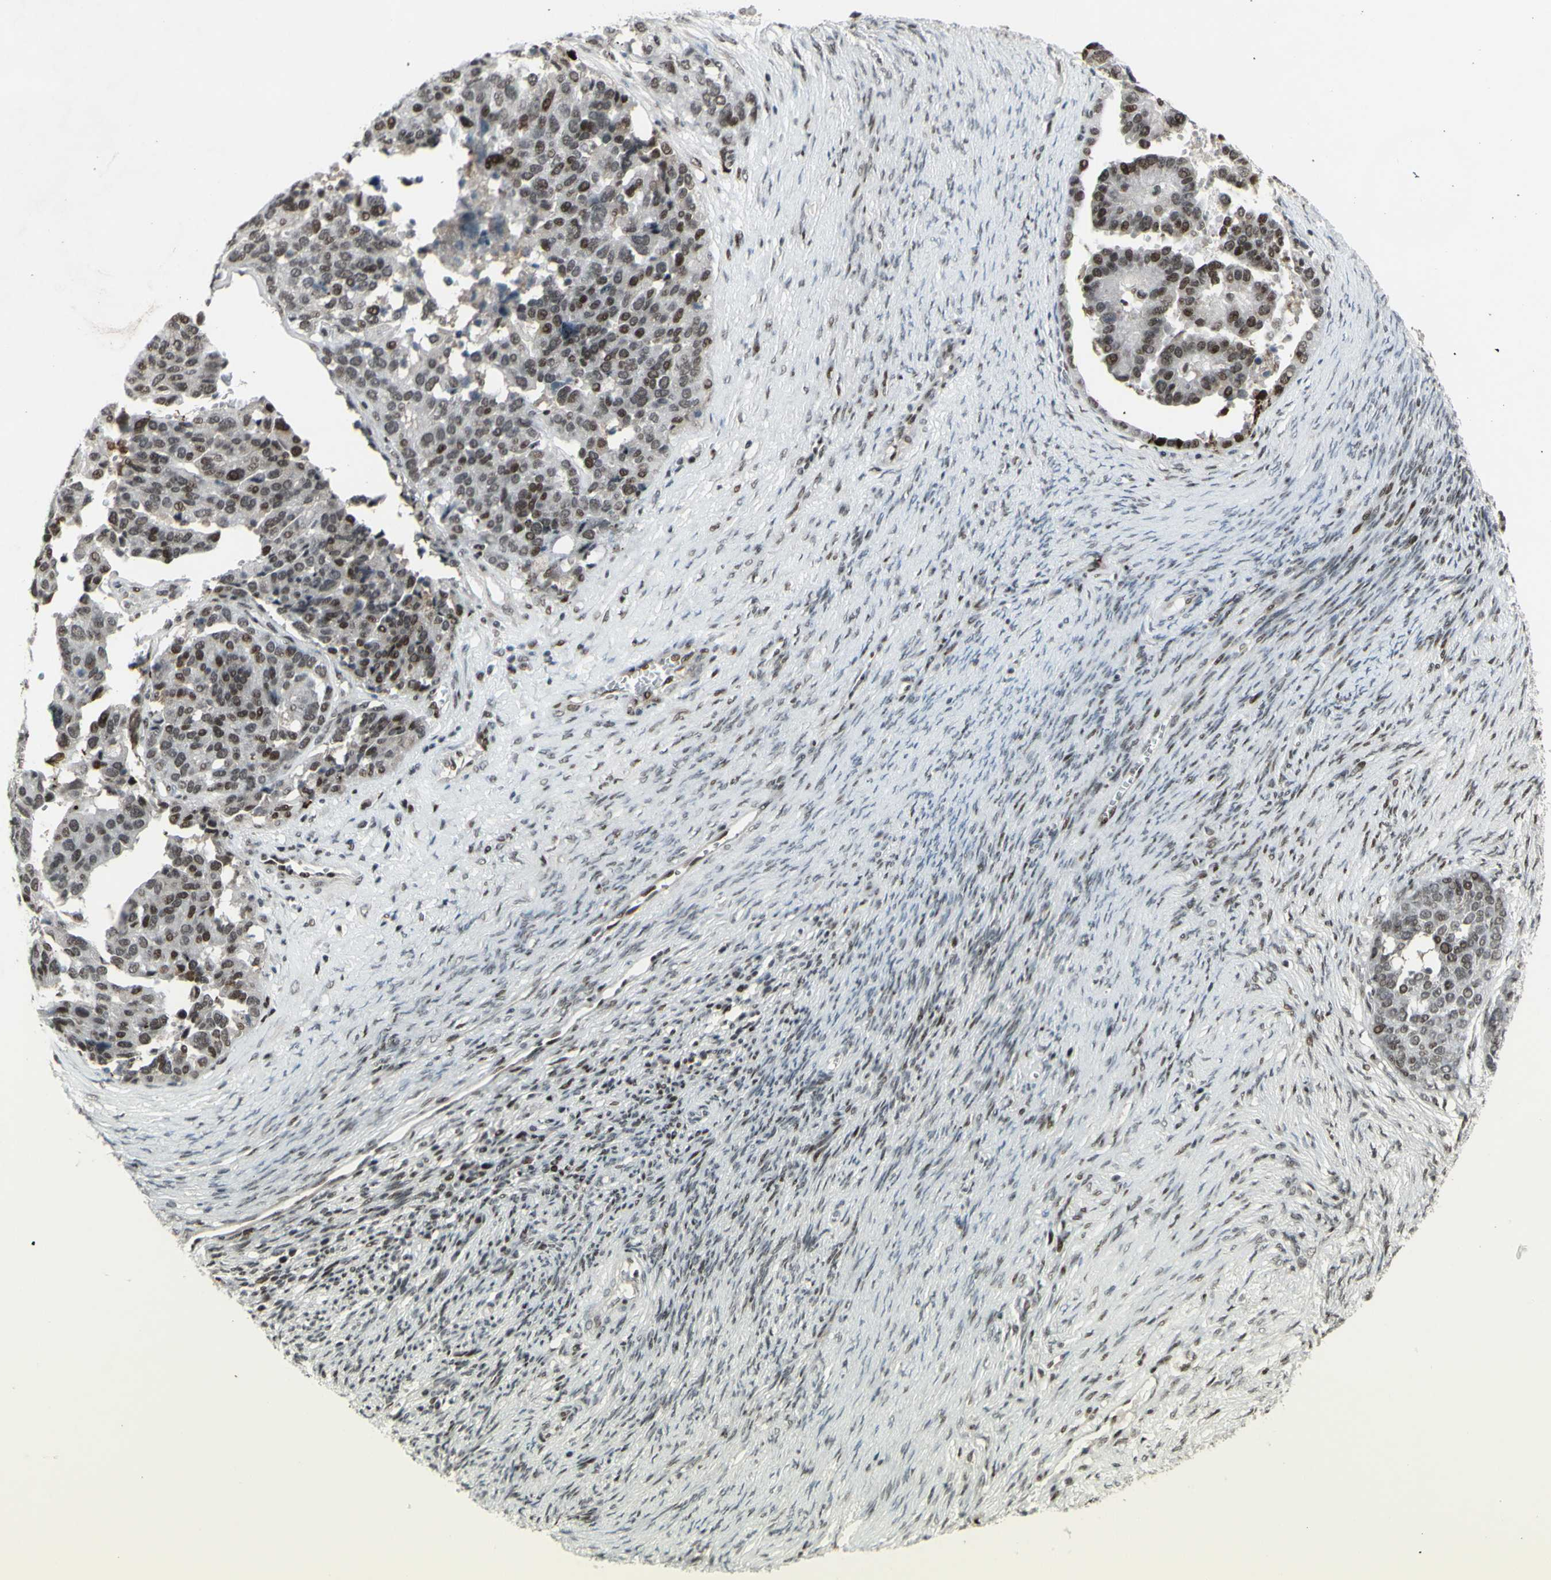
{"staining": {"intensity": "moderate", "quantity": "25%-75%", "location": "nuclear"}, "tissue": "ovarian cancer", "cell_type": "Tumor cells", "image_type": "cancer", "snomed": [{"axis": "morphology", "description": "Cystadenocarcinoma, serous, NOS"}, {"axis": "topography", "description": "Ovary"}], "caption": "A histopathology image of human ovarian serous cystadenocarcinoma stained for a protein exhibits moderate nuclear brown staining in tumor cells.", "gene": "SUPT6H", "patient": {"sex": "female", "age": 44}}